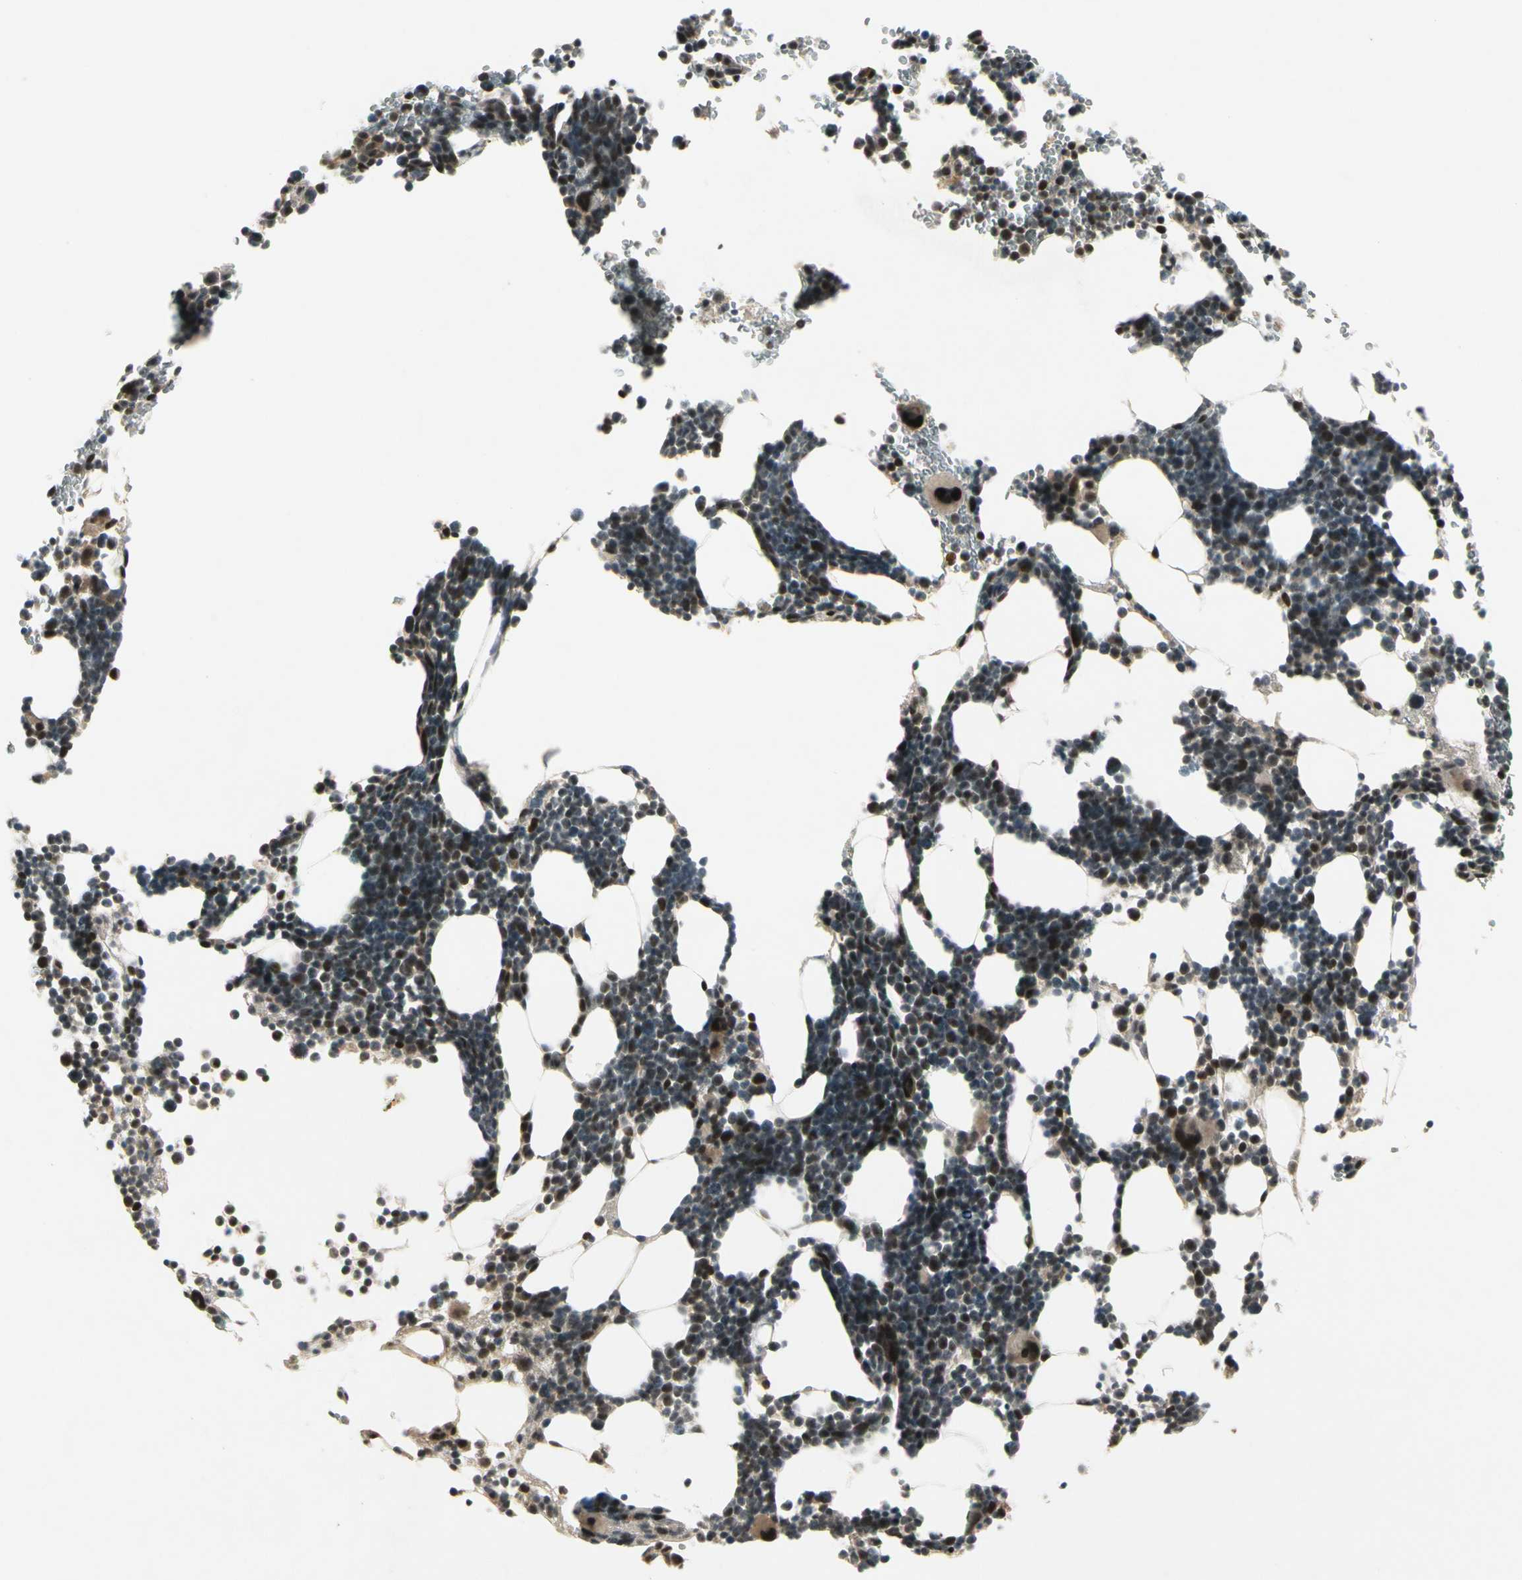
{"staining": {"intensity": "moderate", "quantity": "25%-75%", "location": "cytoplasmic/membranous,nuclear"}, "tissue": "bone marrow", "cell_type": "Hematopoietic cells", "image_type": "normal", "snomed": [{"axis": "morphology", "description": "Normal tissue, NOS"}, {"axis": "topography", "description": "Bone marrow"}], "caption": "A high-resolution micrograph shows immunohistochemistry (IHC) staining of unremarkable bone marrow, which shows moderate cytoplasmic/membranous,nuclear expression in about 25%-75% of hematopoietic cells.", "gene": "CDK11A", "patient": {"sex": "female", "age": 68}}